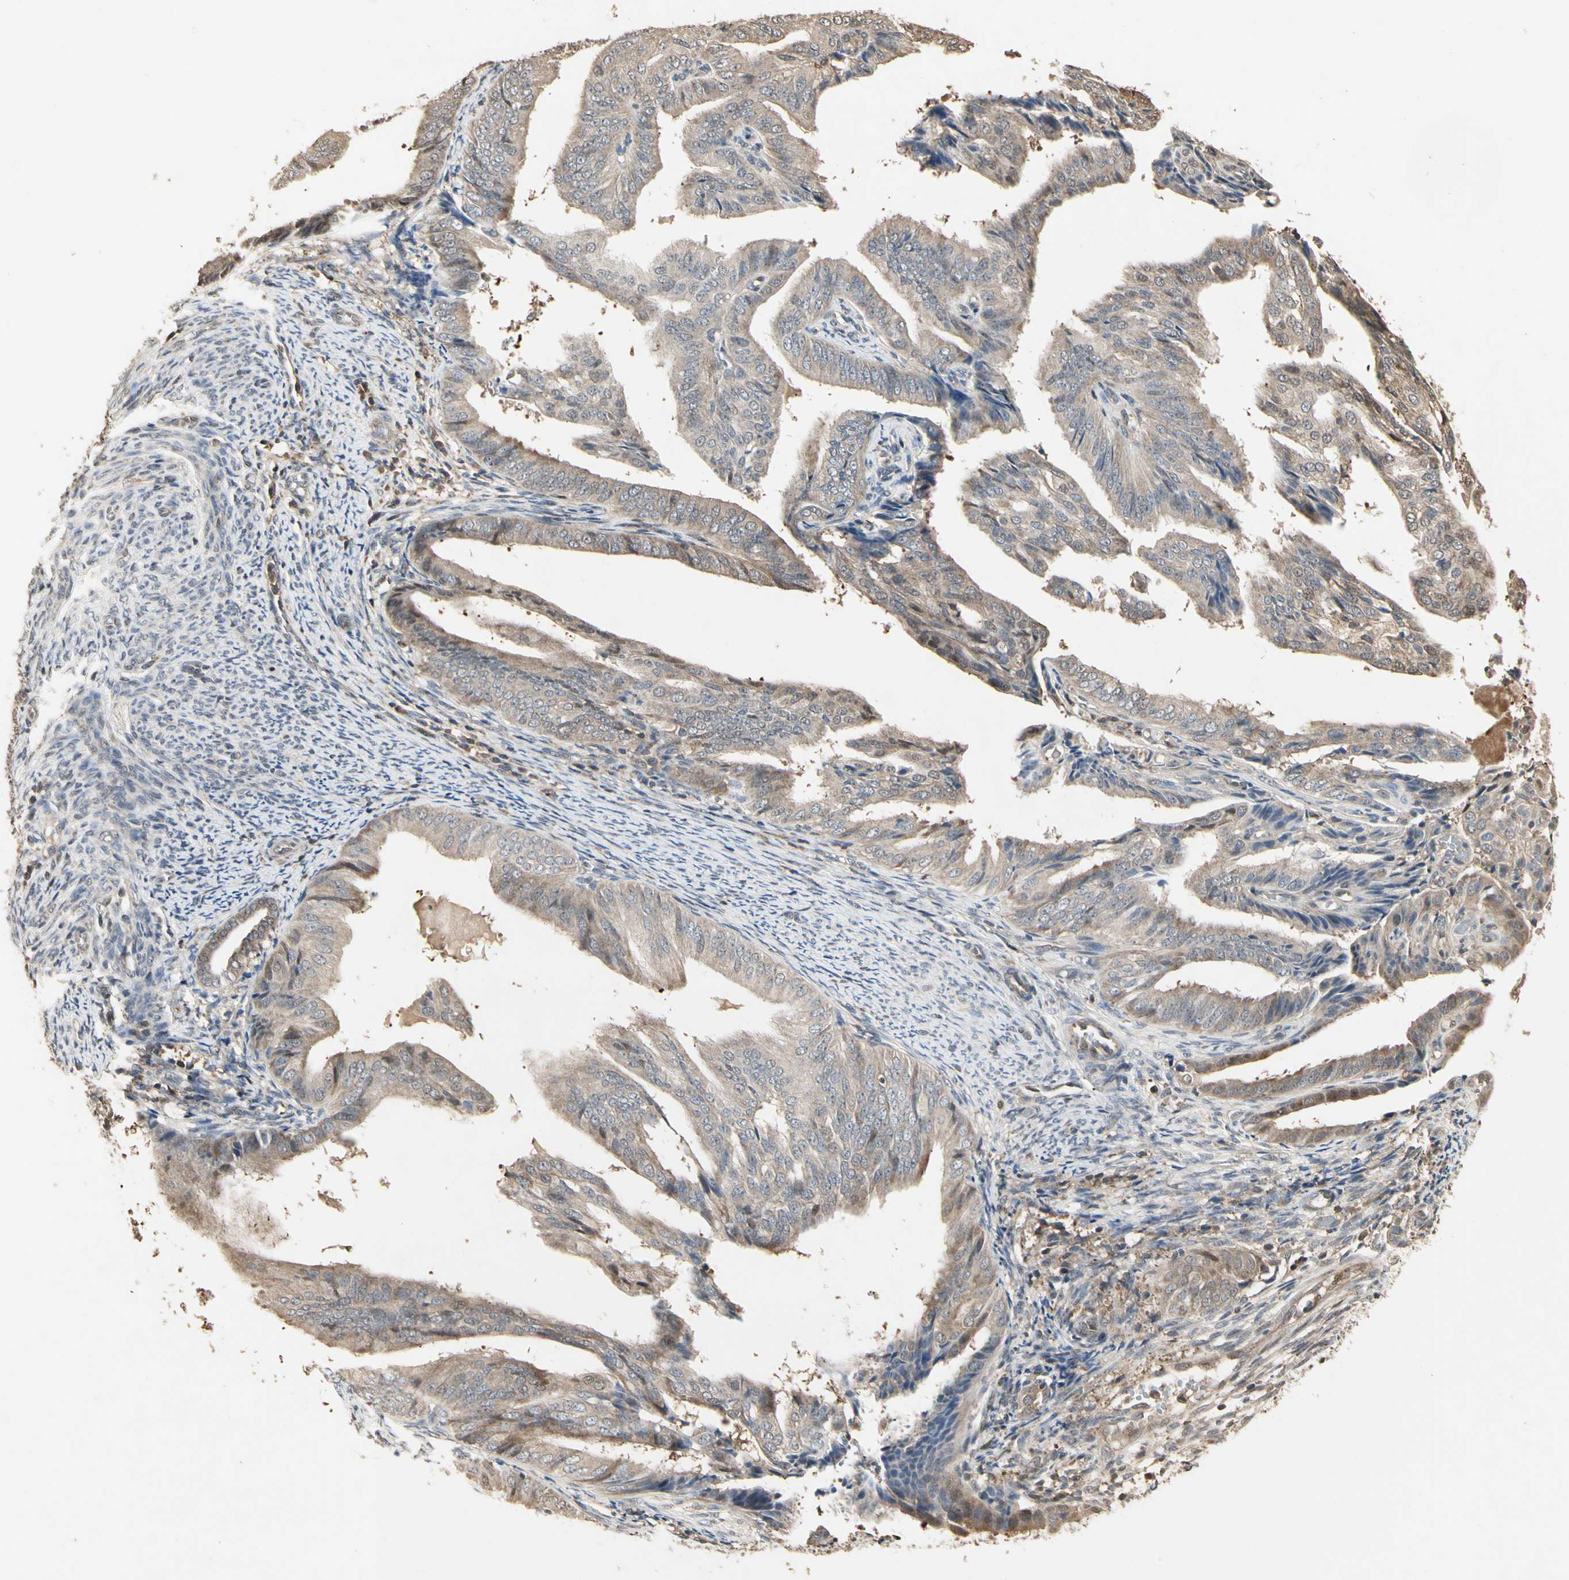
{"staining": {"intensity": "weak", "quantity": ">75%", "location": "cytoplasmic/membranous"}, "tissue": "endometrial cancer", "cell_type": "Tumor cells", "image_type": "cancer", "snomed": [{"axis": "morphology", "description": "Adenocarcinoma, NOS"}, {"axis": "topography", "description": "Endometrium"}], "caption": "An image showing weak cytoplasmic/membranous staining in approximately >75% of tumor cells in adenocarcinoma (endometrial), as visualized by brown immunohistochemical staining.", "gene": "DRG2", "patient": {"sex": "female", "age": 58}}